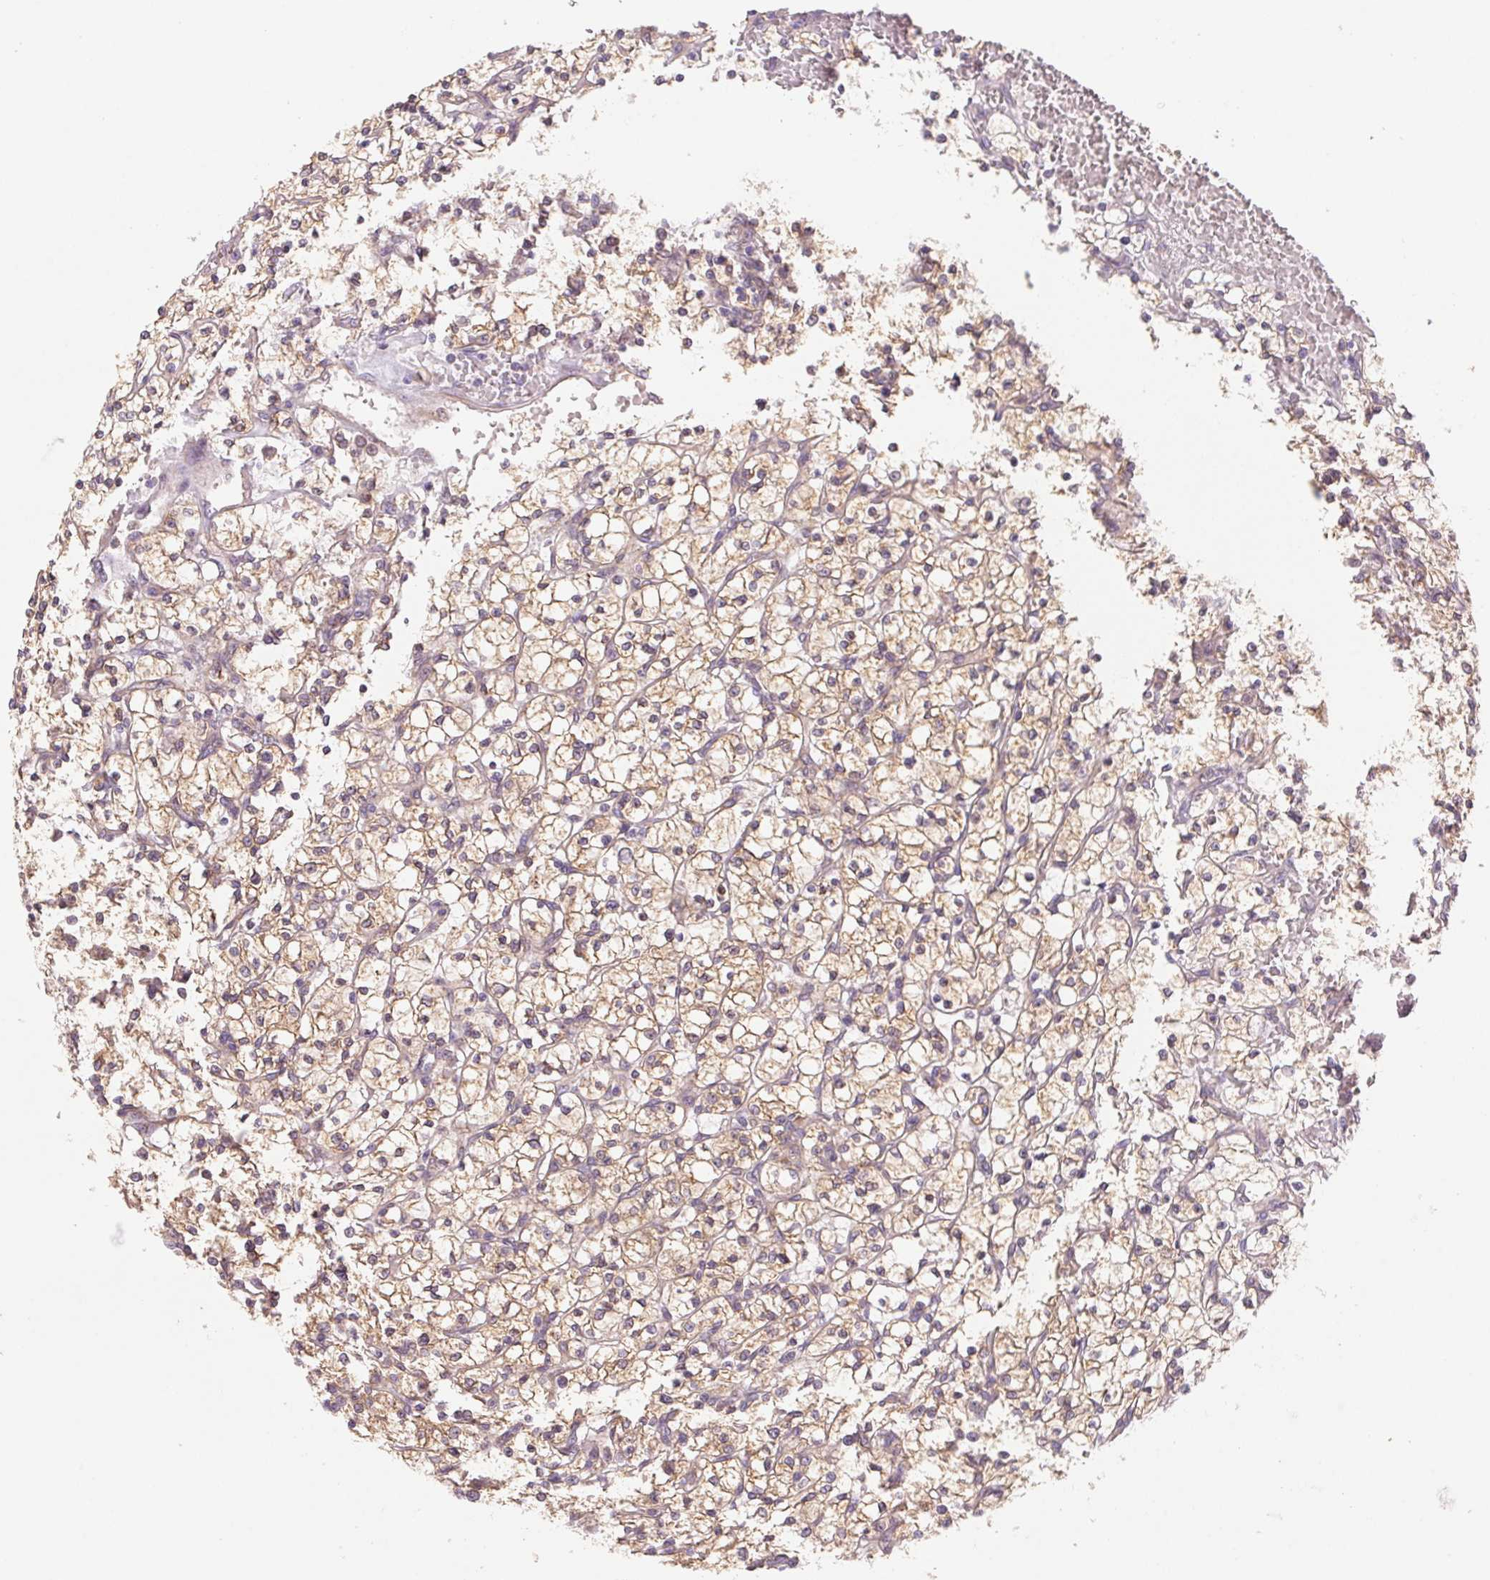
{"staining": {"intensity": "moderate", "quantity": ">75%", "location": "cytoplasmic/membranous"}, "tissue": "renal cancer", "cell_type": "Tumor cells", "image_type": "cancer", "snomed": [{"axis": "morphology", "description": "Adenocarcinoma, NOS"}, {"axis": "topography", "description": "Kidney"}], "caption": "Human renal adenocarcinoma stained with a brown dye demonstrates moderate cytoplasmic/membranous positive expression in about >75% of tumor cells.", "gene": "RAB1A", "patient": {"sex": "female", "age": 64}}